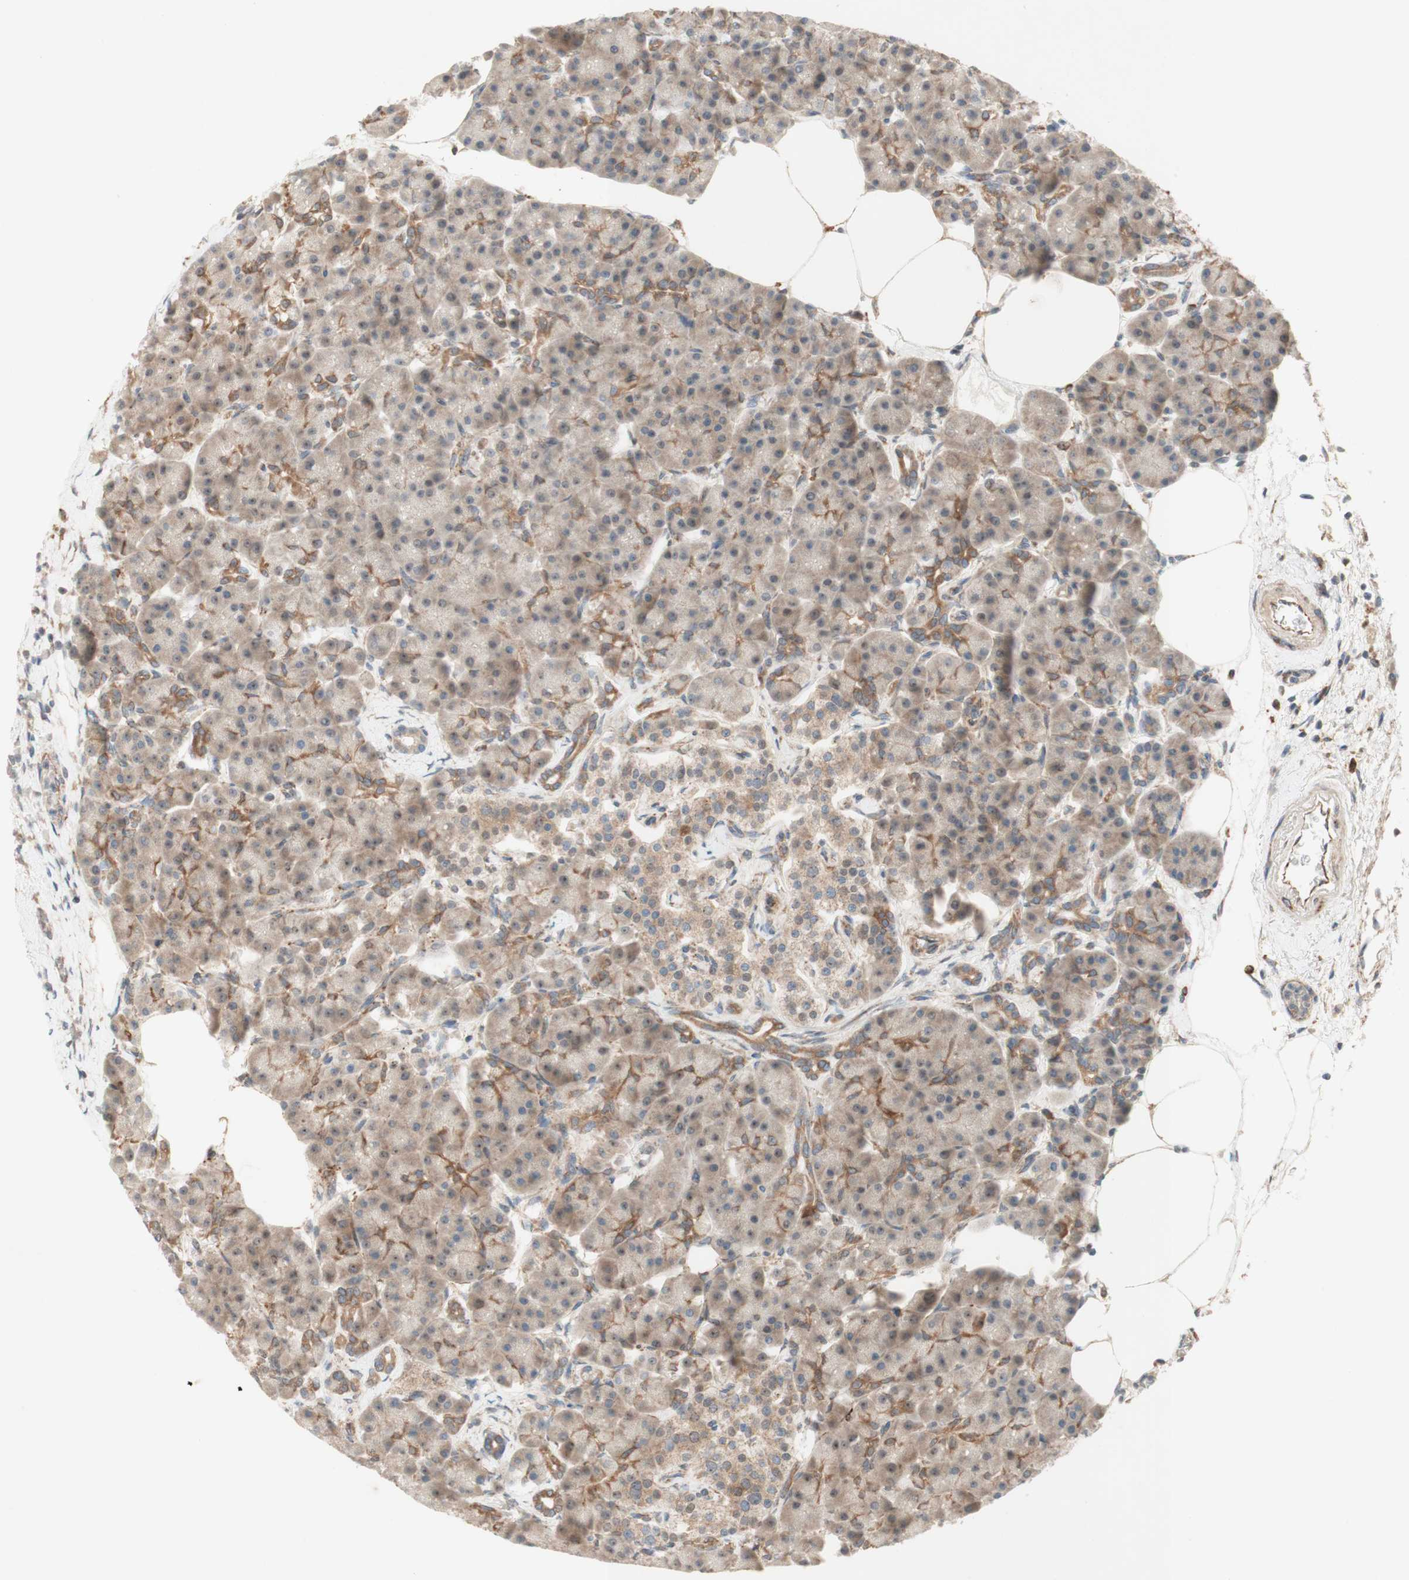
{"staining": {"intensity": "weak", "quantity": ">75%", "location": "cytoplasmic/membranous"}, "tissue": "pancreas", "cell_type": "Exocrine glandular cells", "image_type": "normal", "snomed": [{"axis": "morphology", "description": "Normal tissue, NOS"}, {"axis": "topography", "description": "Pancreas"}], "caption": "An immunohistochemistry micrograph of normal tissue is shown. Protein staining in brown shows weak cytoplasmic/membranous positivity in pancreas within exocrine glandular cells. Using DAB (3,3'-diaminobenzidine) (brown) and hematoxylin (blue) stains, captured at high magnification using brightfield microscopy.", "gene": "SOCS2", "patient": {"sex": "female", "age": 70}}